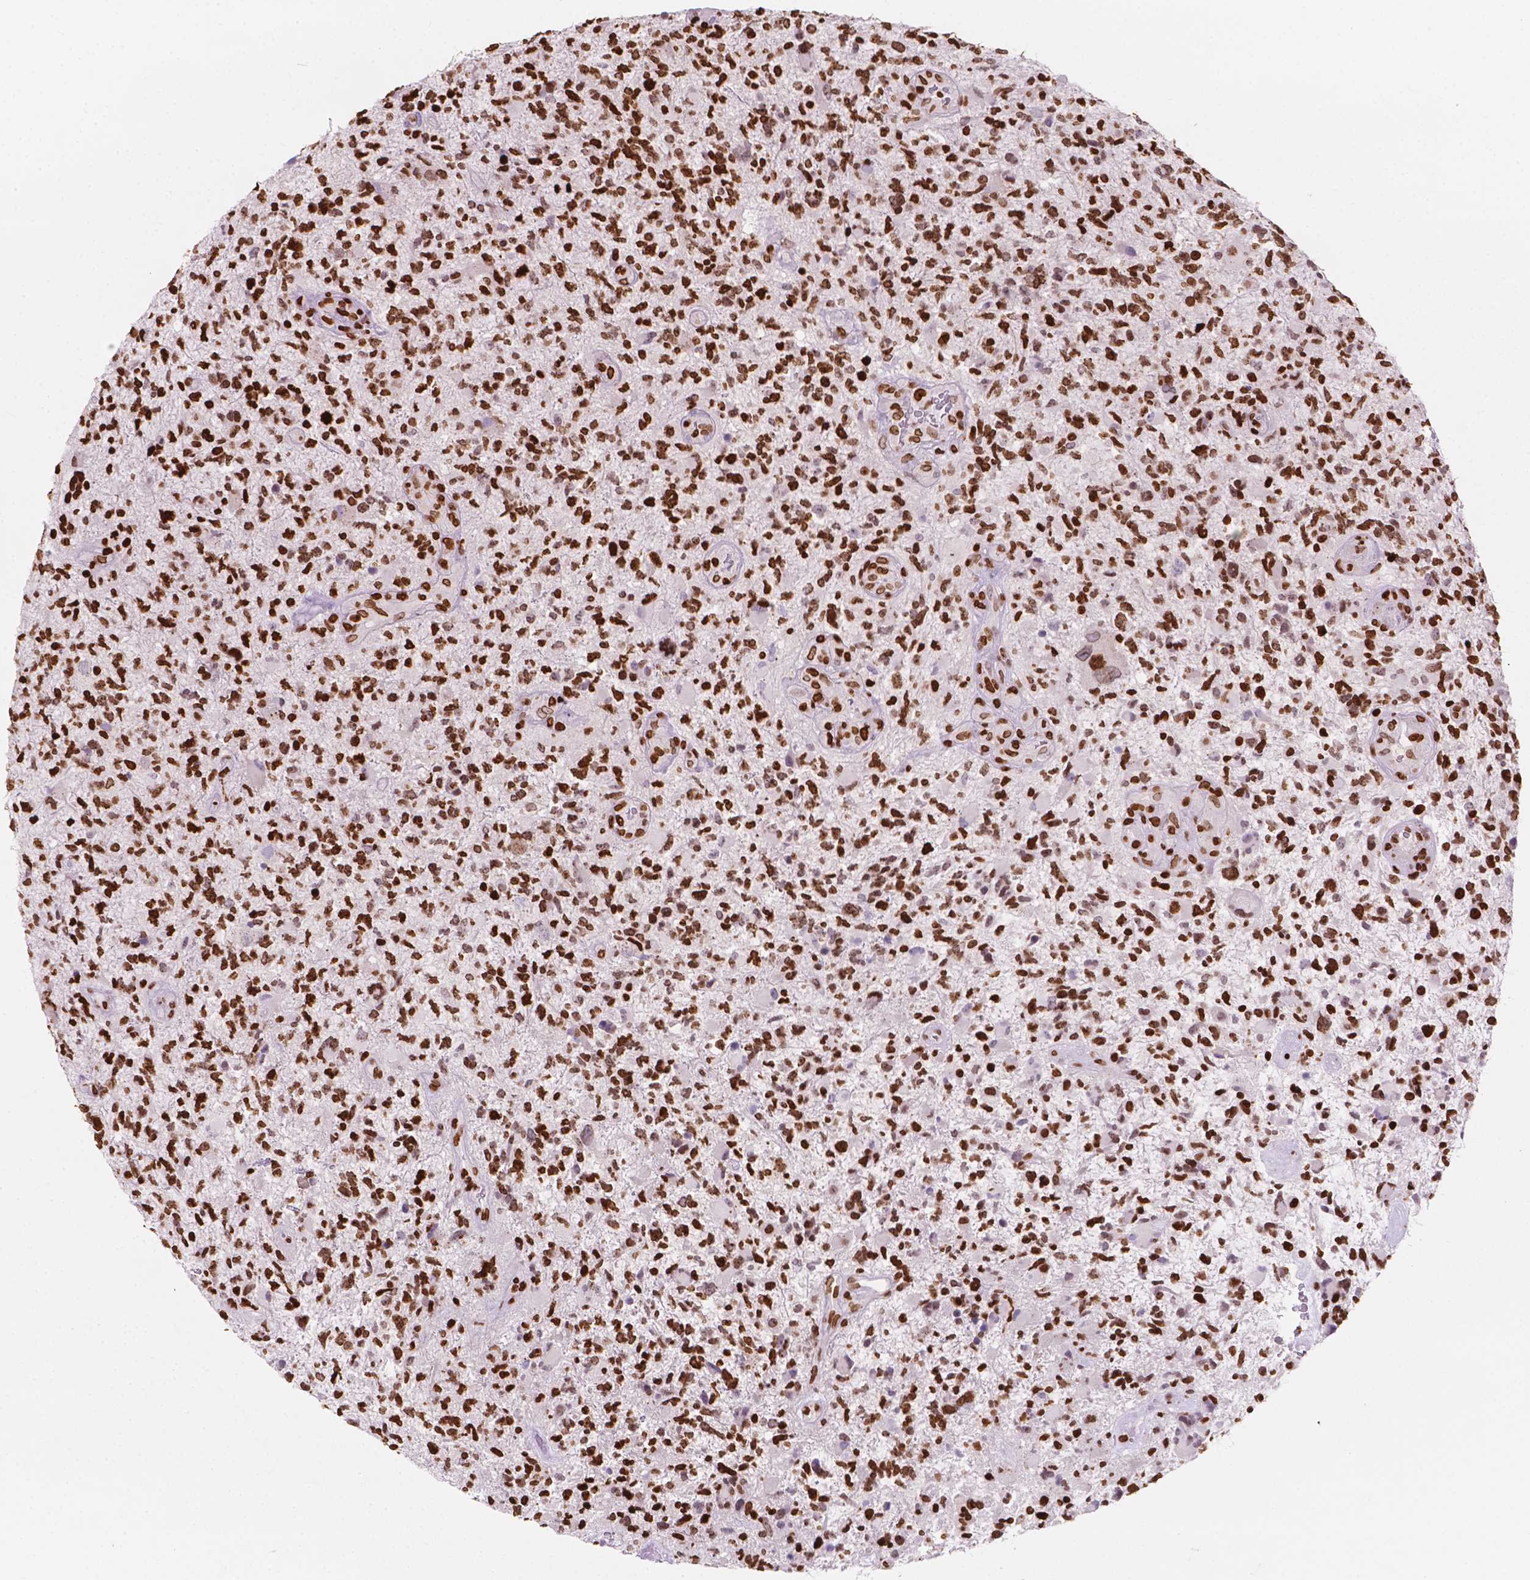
{"staining": {"intensity": "strong", "quantity": ">75%", "location": "nuclear"}, "tissue": "glioma", "cell_type": "Tumor cells", "image_type": "cancer", "snomed": [{"axis": "morphology", "description": "Glioma, malignant, High grade"}, {"axis": "topography", "description": "Brain"}], "caption": "DAB immunohistochemical staining of human glioma displays strong nuclear protein expression in about >75% of tumor cells.", "gene": "CBY3", "patient": {"sex": "female", "age": 71}}